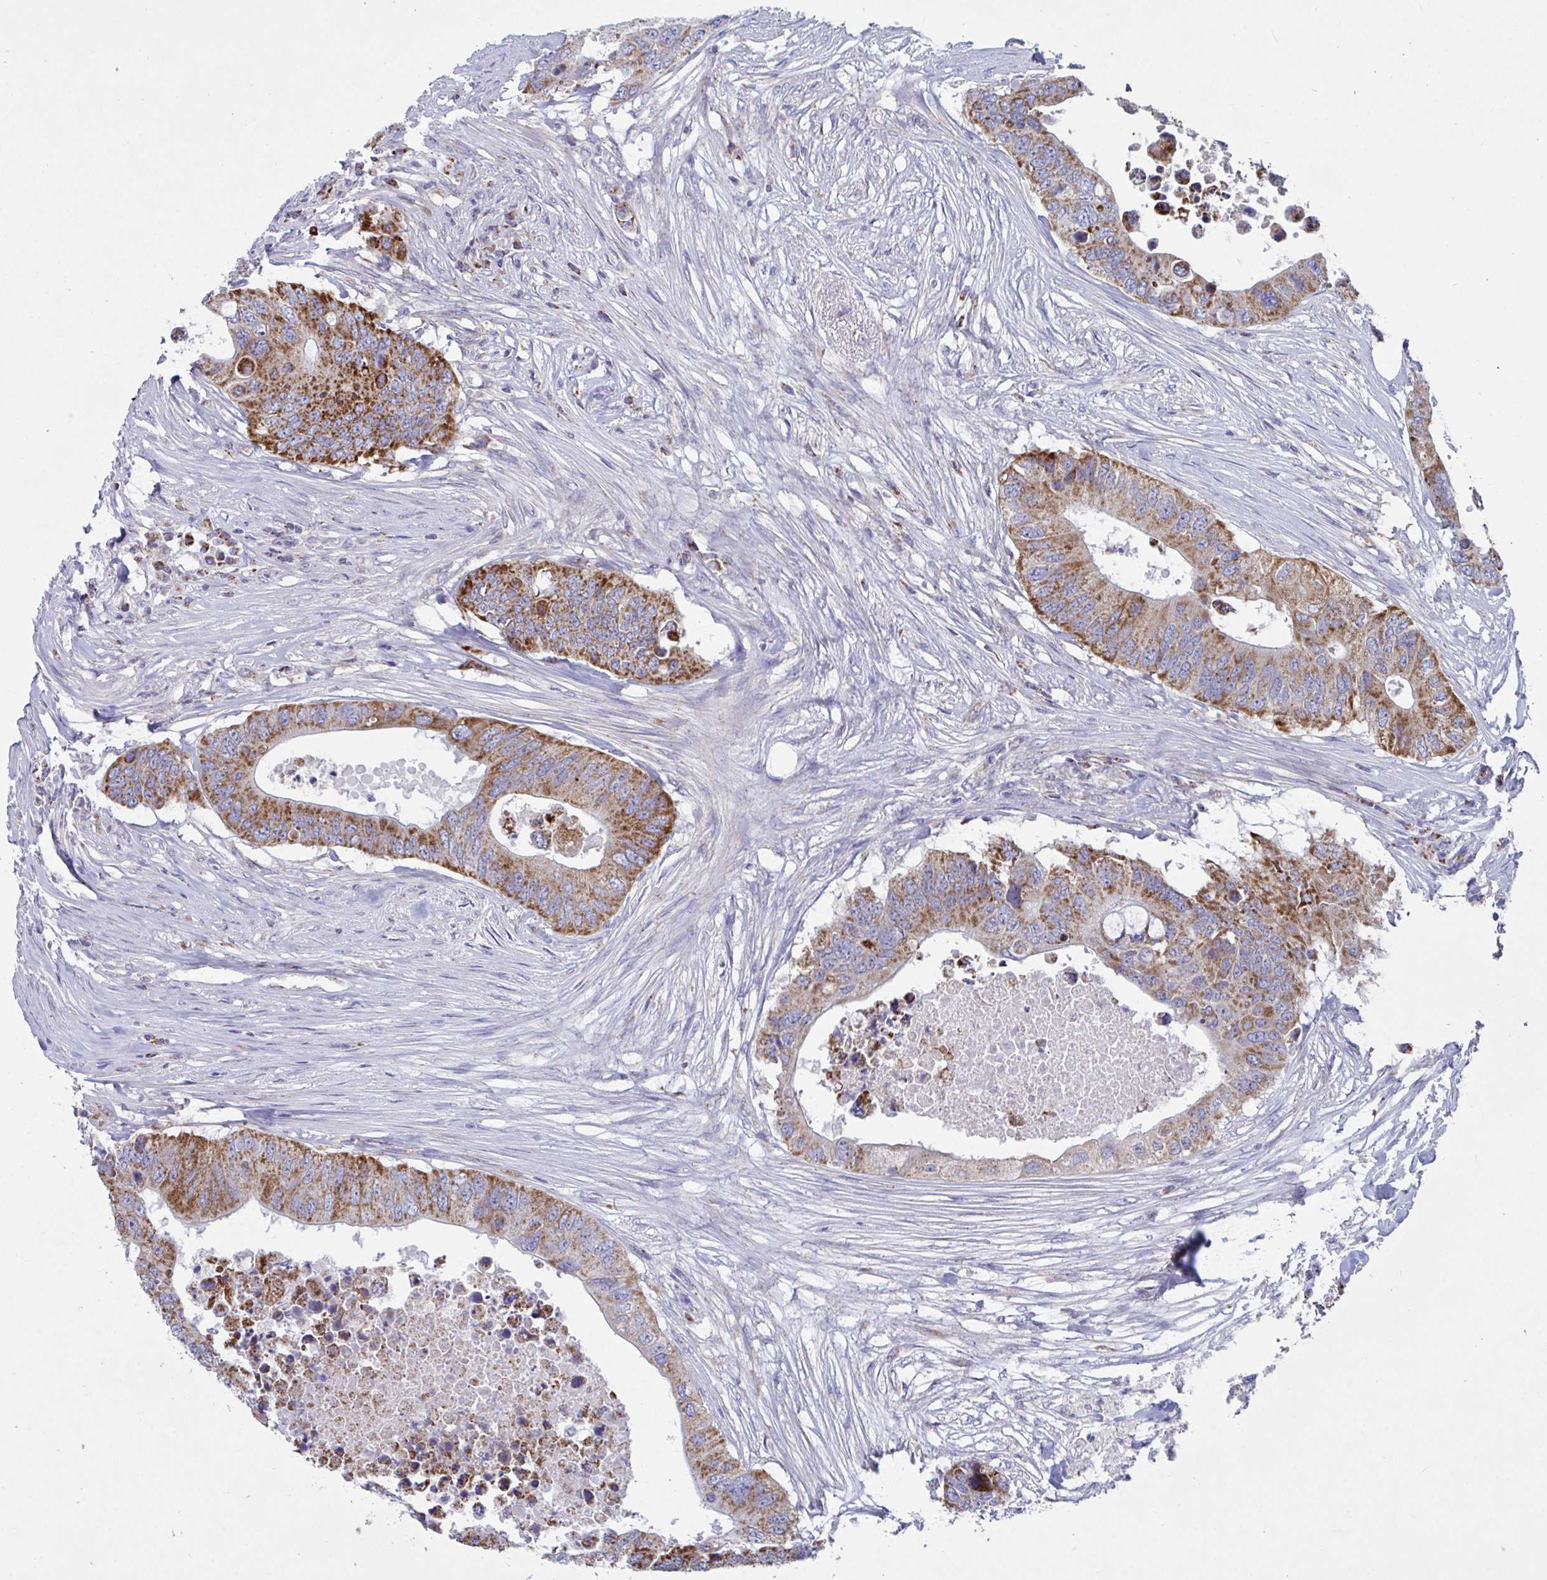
{"staining": {"intensity": "moderate", "quantity": ">75%", "location": "cytoplasmic/membranous"}, "tissue": "colorectal cancer", "cell_type": "Tumor cells", "image_type": "cancer", "snomed": [{"axis": "morphology", "description": "Adenocarcinoma, NOS"}, {"axis": "topography", "description": "Colon"}], "caption": "Tumor cells display moderate cytoplasmic/membranous expression in about >75% of cells in adenocarcinoma (colorectal). The staining was performed using DAB (3,3'-diaminobenzidine), with brown indicating positive protein expression. Nuclei are stained blue with hematoxylin.", "gene": "BCAT2", "patient": {"sex": "male", "age": 71}}